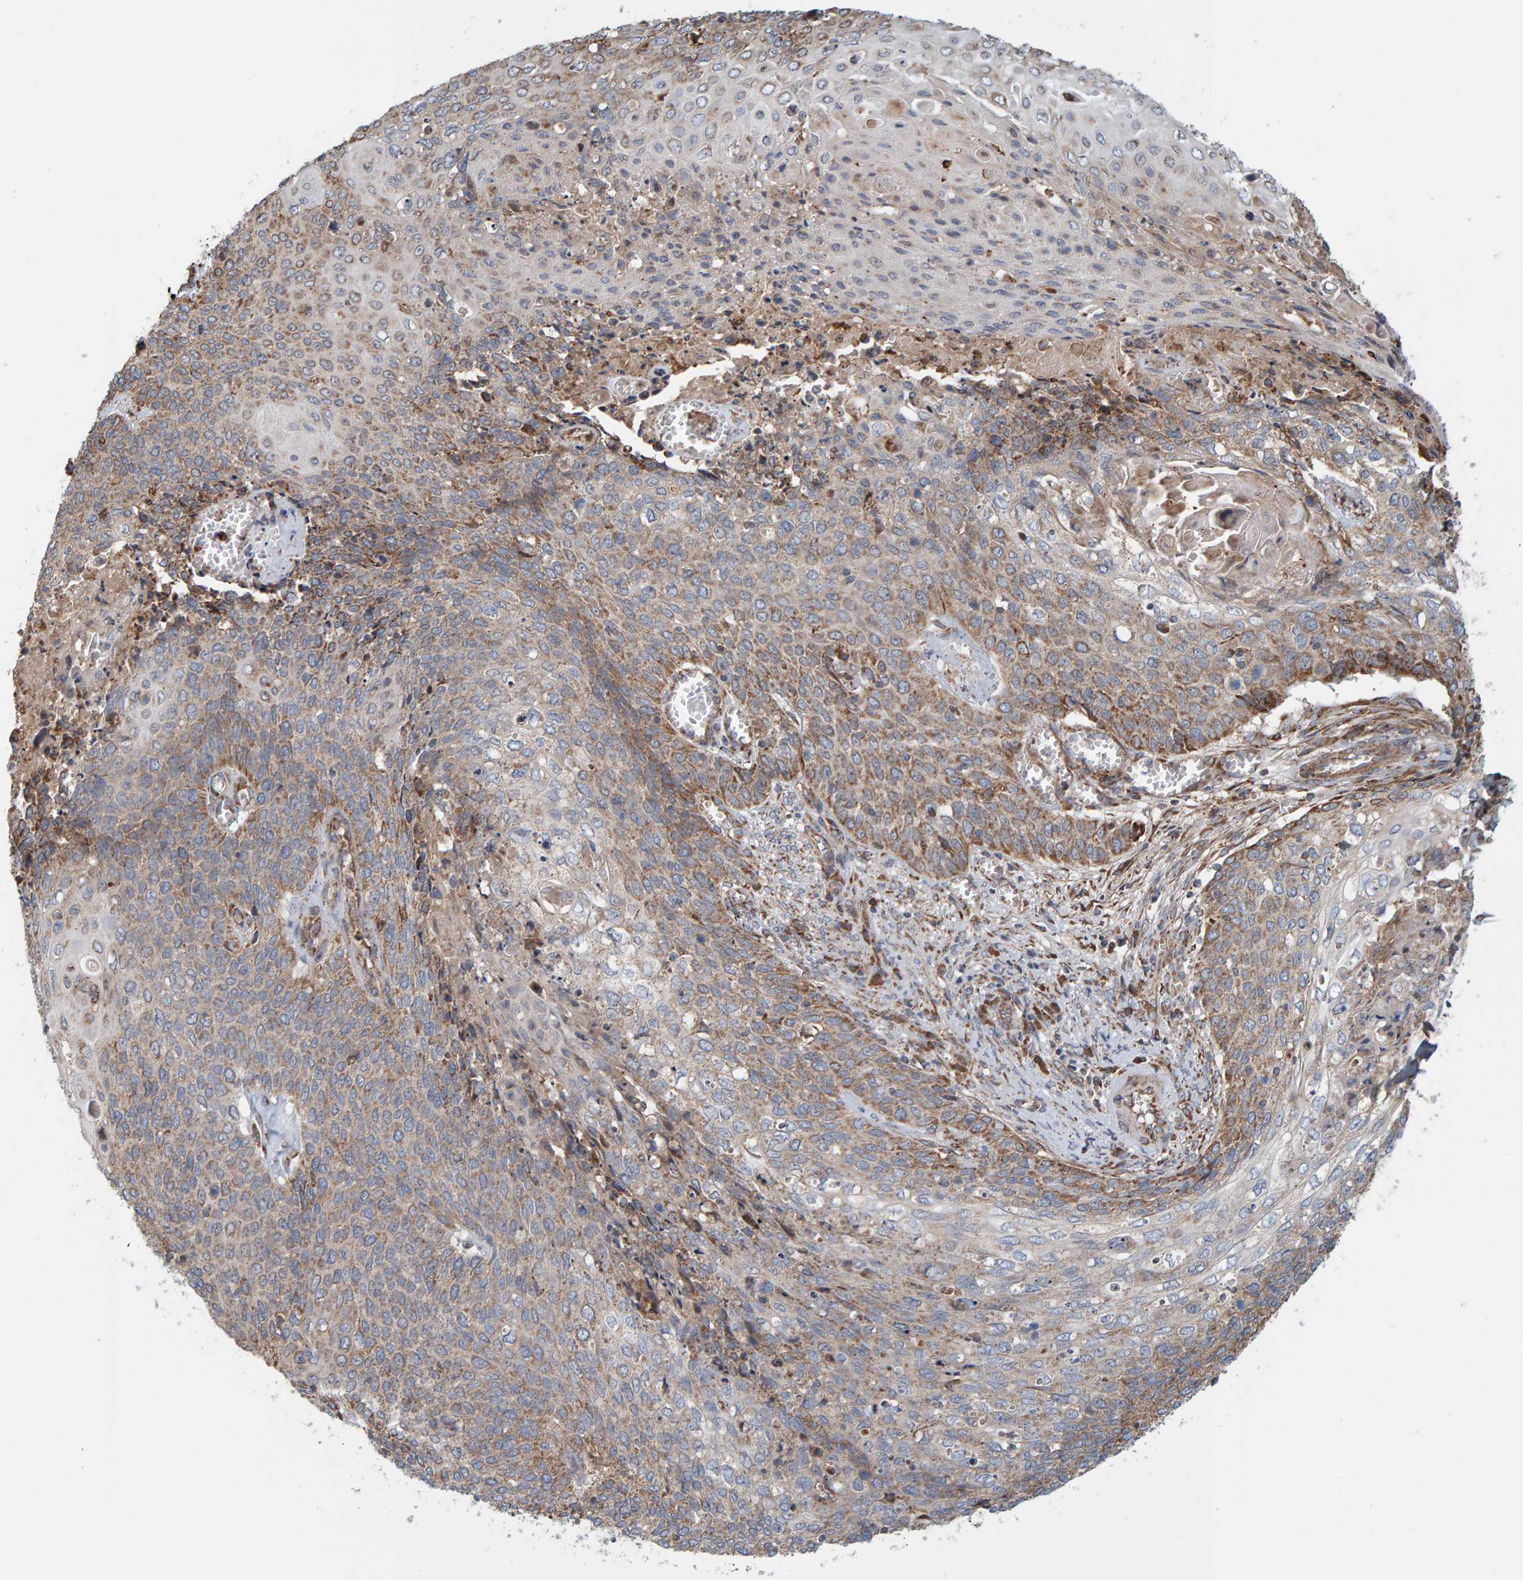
{"staining": {"intensity": "moderate", "quantity": ">75%", "location": "cytoplasmic/membranous"}, "tissue": "cervical cancer", "cell_type": "Tumor cells", "image_type": "cancer", "snomed": [{"axis": "morphology", "description": "Squamous cell carcinoma, NOS"}, {"axis": "topography", "description": "Cervix"}], "caption": "Protein staining exhibits moderate cytoplasmic/membranous staining in approximately >75% of tumor cells in cervical cancer (squamous cell carcinoma).", "gene": "MRPL45", "patient": {"sex": "female", "age": 39}}